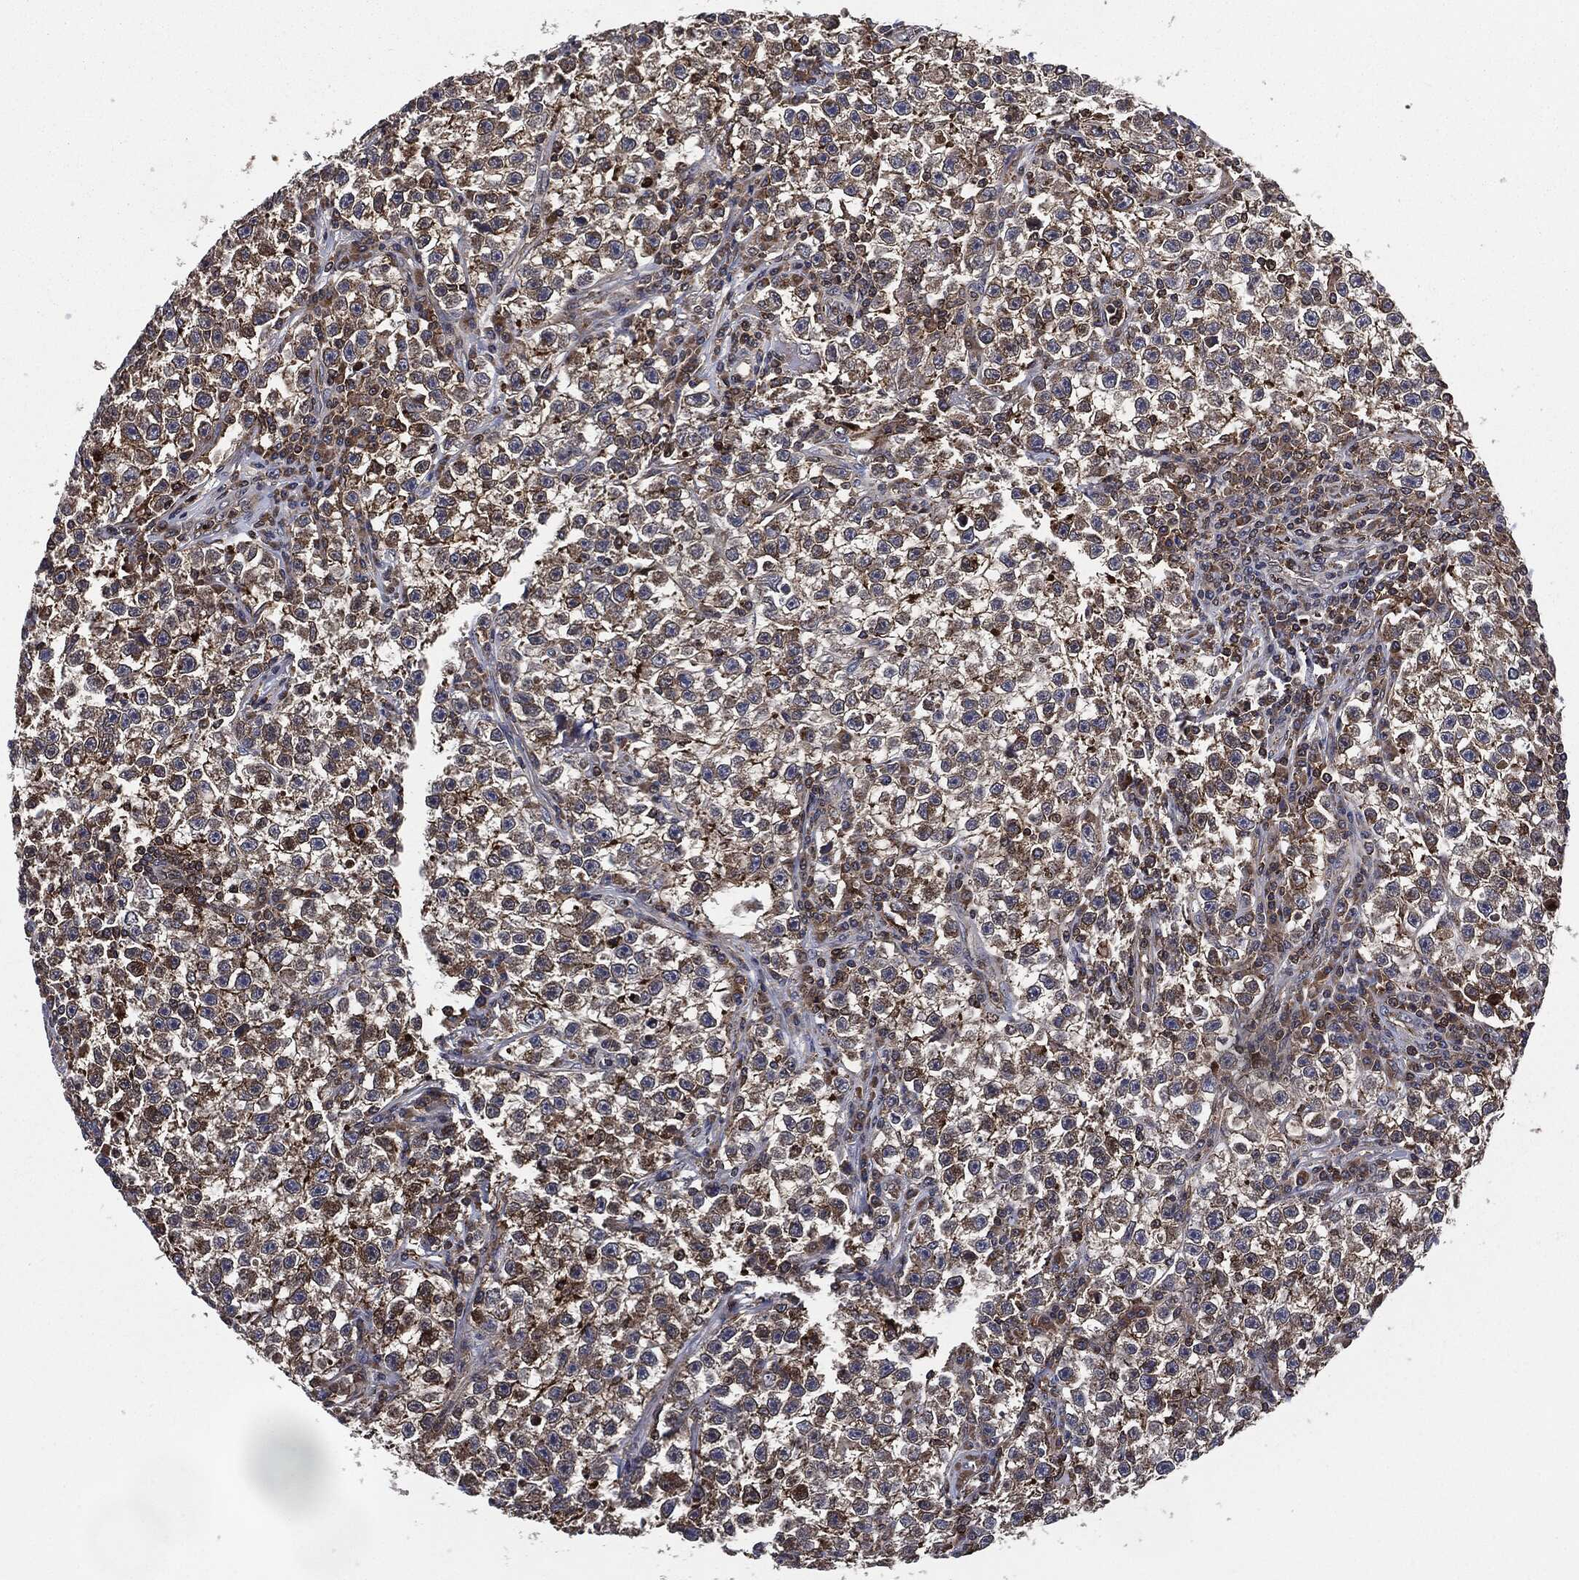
{"staining": {"intensity": "moderate", "quantity": ">75%", "location": "cytoplasmic/membranous"}, "tissue": "testis cancer", "cell_type": "Tumor cells", "image_type": "cancer", "snomed": [{"axis": "morphology", "description": "Seminoma, NOS"}, {"axis": "topography", "description": "Testis"}], "caption": "A medium amount of moderate cytoplasmic/membranous positivity is appreciated in about >75% of tumor cells in testis seminoma tissue.", "gene": "UBR1", "patient": {"sex": "male", "age": 22}}